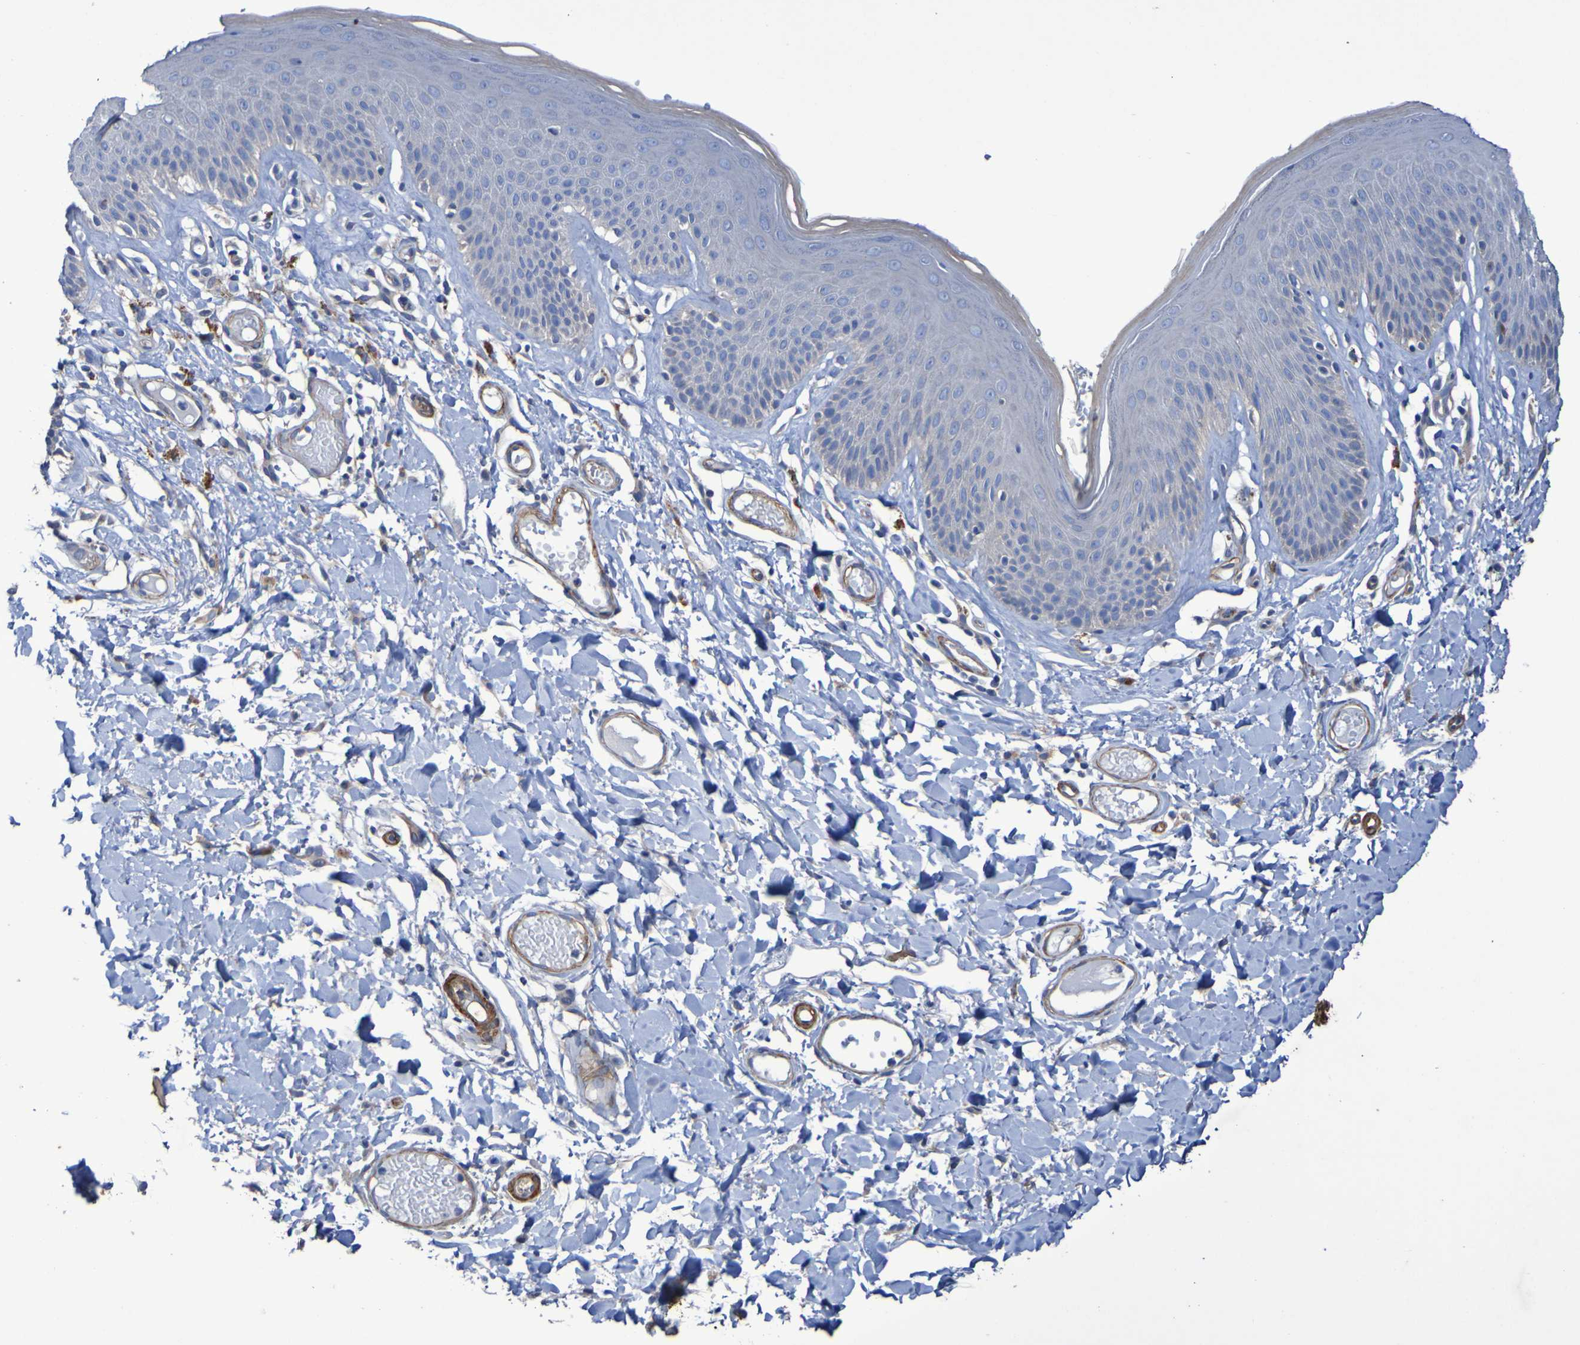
{"staining": {"intensity": "negative", "quantity": "none", "location": "none"}, "tissue": "skin", "cell_type": "Epidermal cells", "image_type": "normal", "snomed": [{"axis": "morphology", "description": "Normal tissue, NOS"}, {"axis": "topography", "description": "Vulva"}], "caption": "IHC photomicrograph of benign human skin stained for a protein (brown), which reveals no expression in epidermal cells. The staining was performed using DAB (3,3'-diaminobenzidine) to visualize the protein expression in brown, while the nuclei were stained in blue with hematoxylin (Magnification: 20x).", "gene": "SRPRB", "patient": {"sex": "female", "age": 73}}